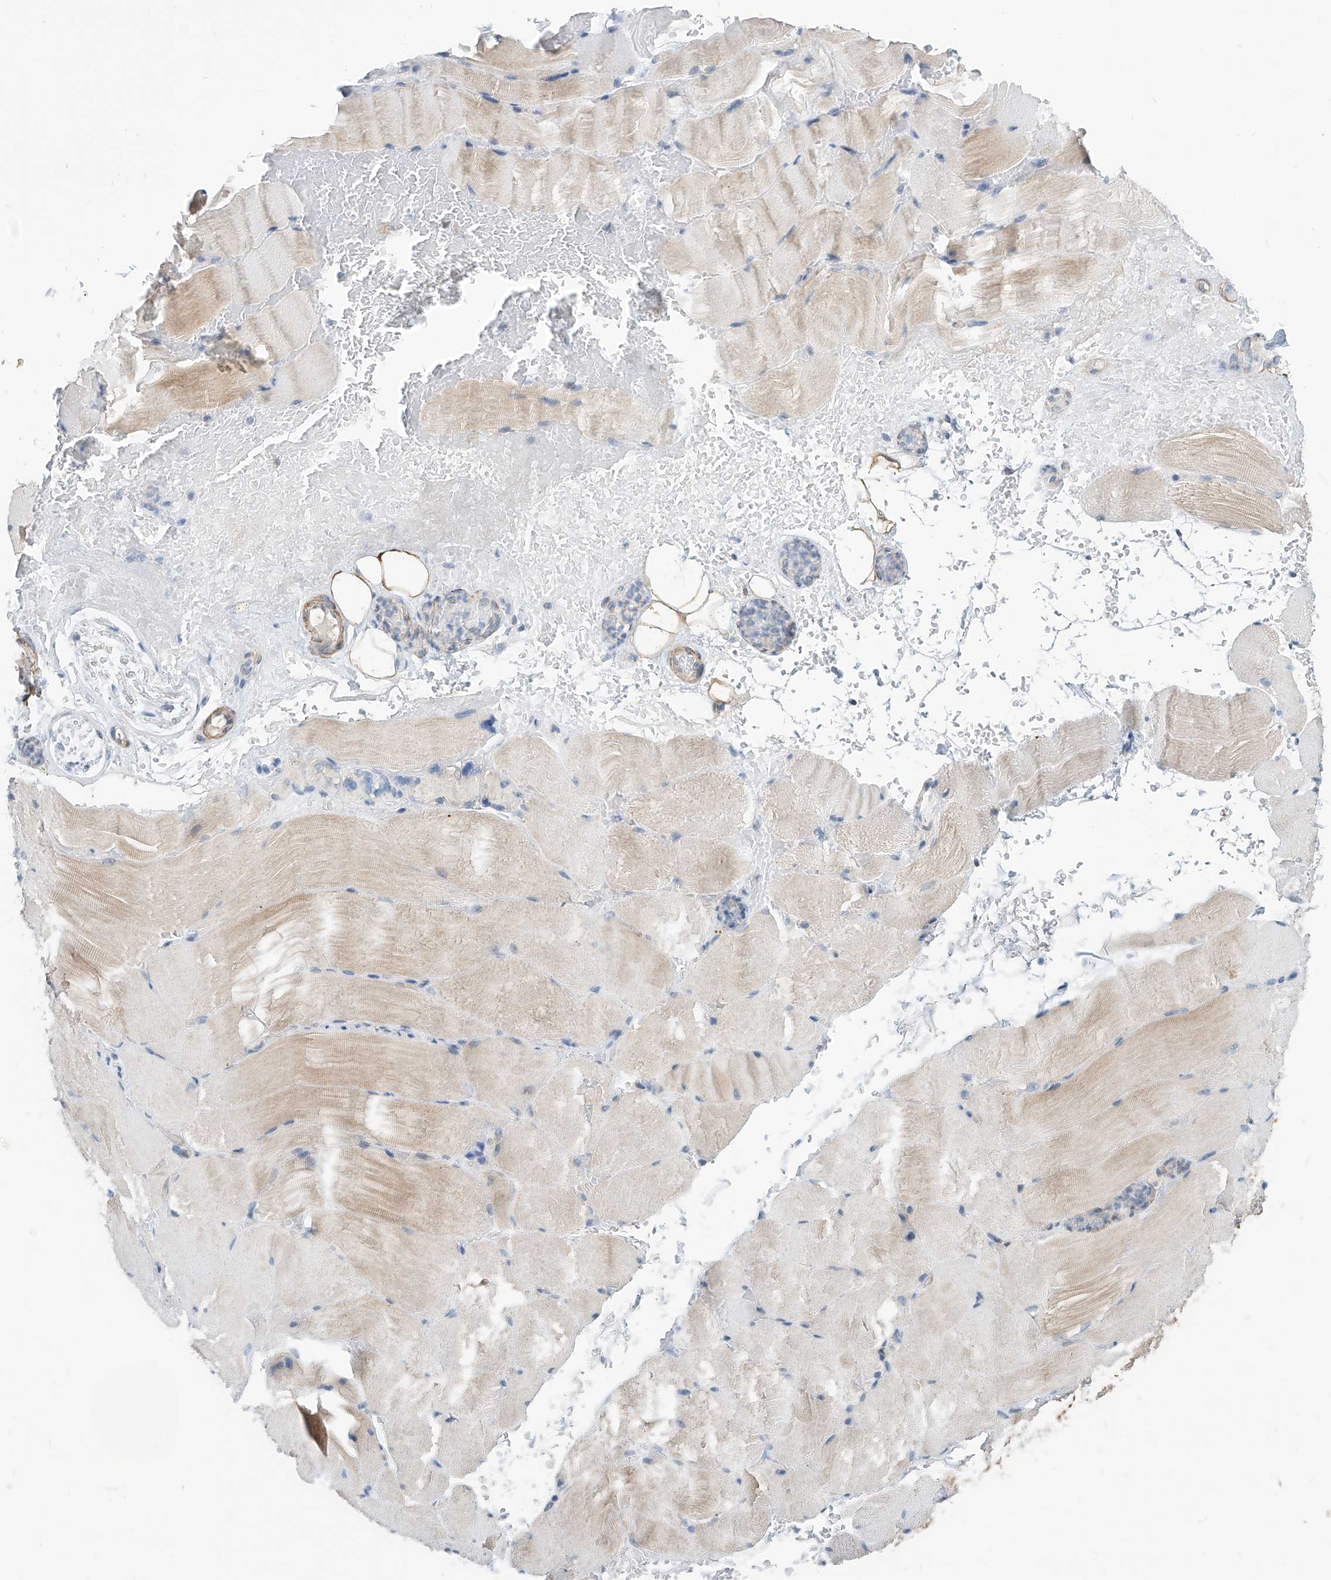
{"staining": {"intensity": "weak", "quantity": "<25%", "location": "cytoplasmic/membranous"}, "tissue": "skeletal muscle", "cell_type": "Myocytes", "image_type": "normal", "snomed": [{"axis": "morphology", "description": "Normal tissue, NOS"}, {"axis": "topography", "description": "Skeletal muscle"}, {"axis": "topography", "description": "Parathyroid gland"}], "caption": "Skeletal muscle was stained to show a protein in brown. There is no significant expression in myocytes. (DAB (3,3'-diaminobenzidine) IHC visualized using brightfield microscopy, high magnification).", "gene": "MAGEE2", "patient": {"sex": "female", "age": 37}}